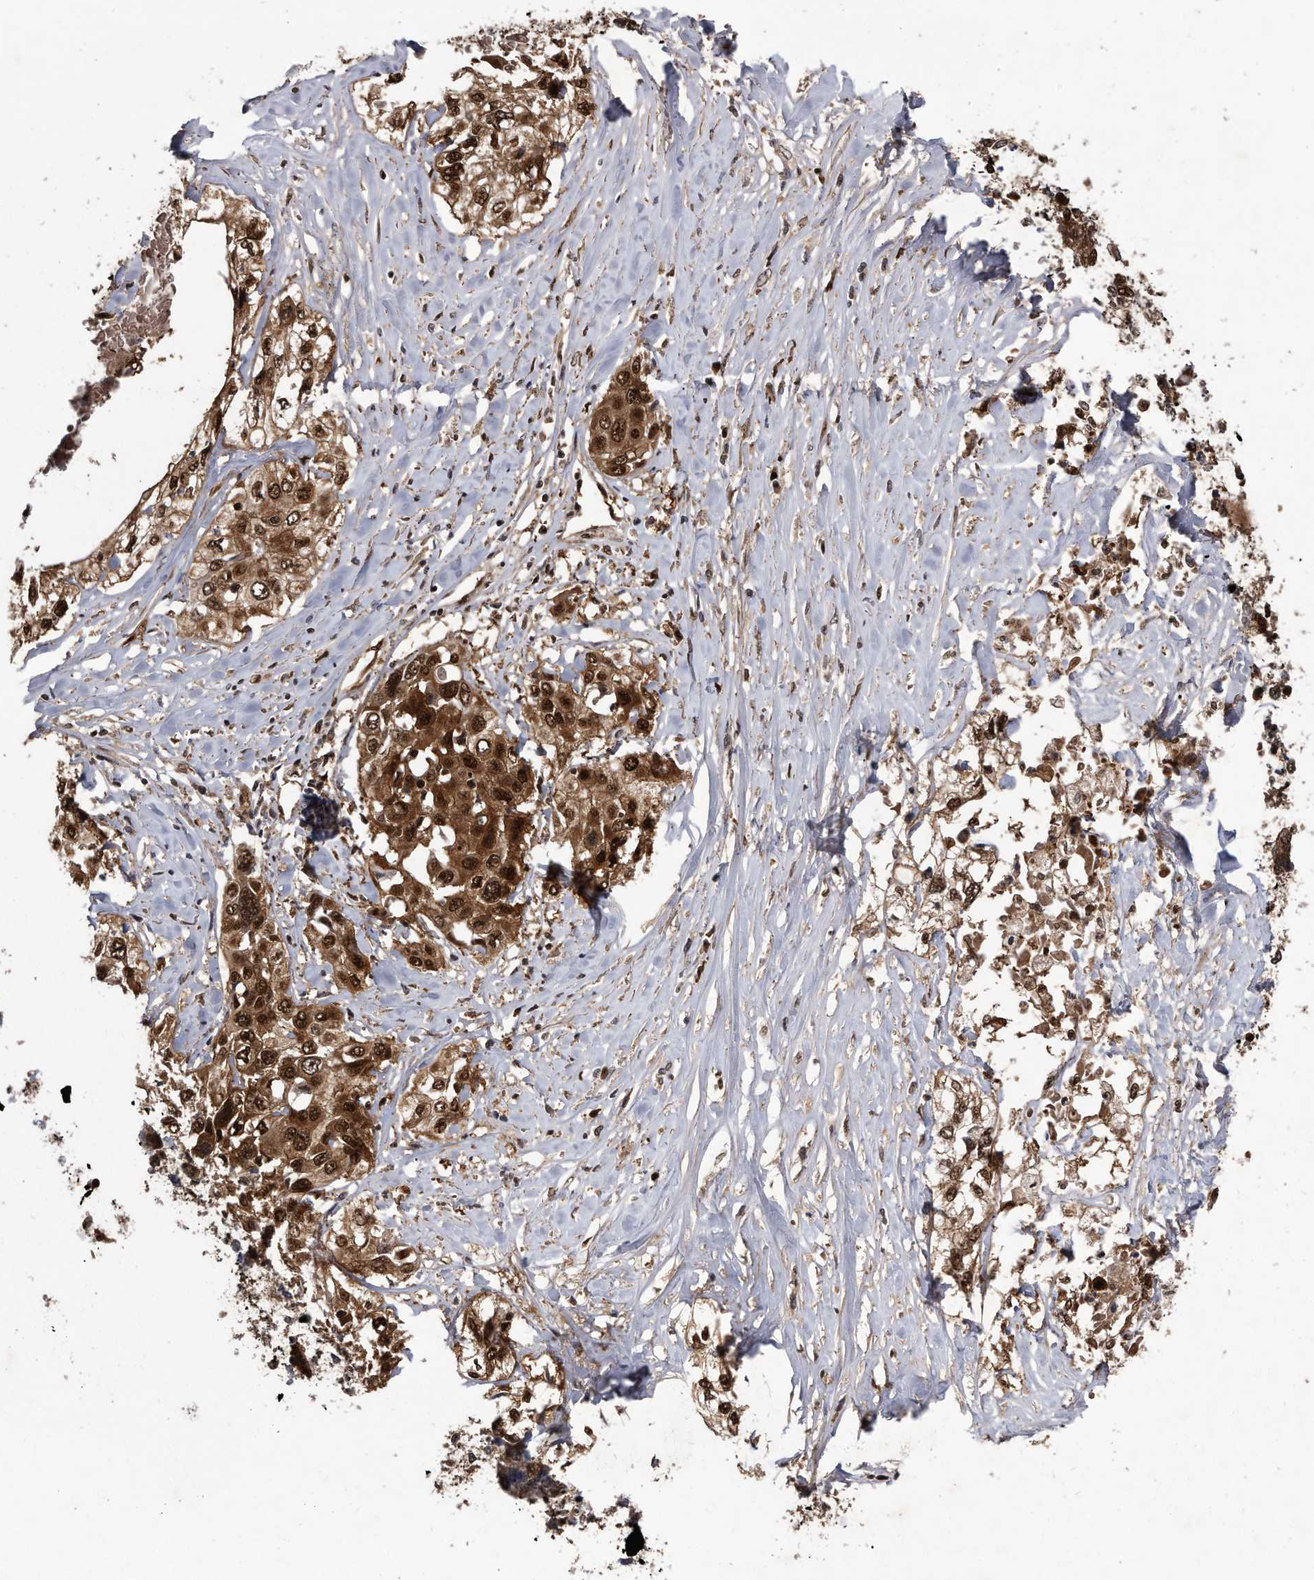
{"staining": {"intensity": "strong", "quantity": ">75%", "location": "cytoplasmic/membranous,nuclear"}, "tissue": "cervical cancer", "cell_type": "Tumor cells", "image_type": "cancer", "snomed": [{"axis": "morphology", "description": "Squamous cell carcinoma, NOS"}, {"axis": "topography", "description": "Cervix"}], "caption": "Immunohistochemistry (IHC) (DAB (3,3'-diaminobenzidine)) staining of human cervical squamous cell carcinoma exhibits strong cytoplasmic/membranous and nuclear protein expression in about >75% of tumor cells. (IHC, brightfield microscopy, high magnification).", "gene": "RAD23B", "patient": {"sex": "female", "age": 31}}